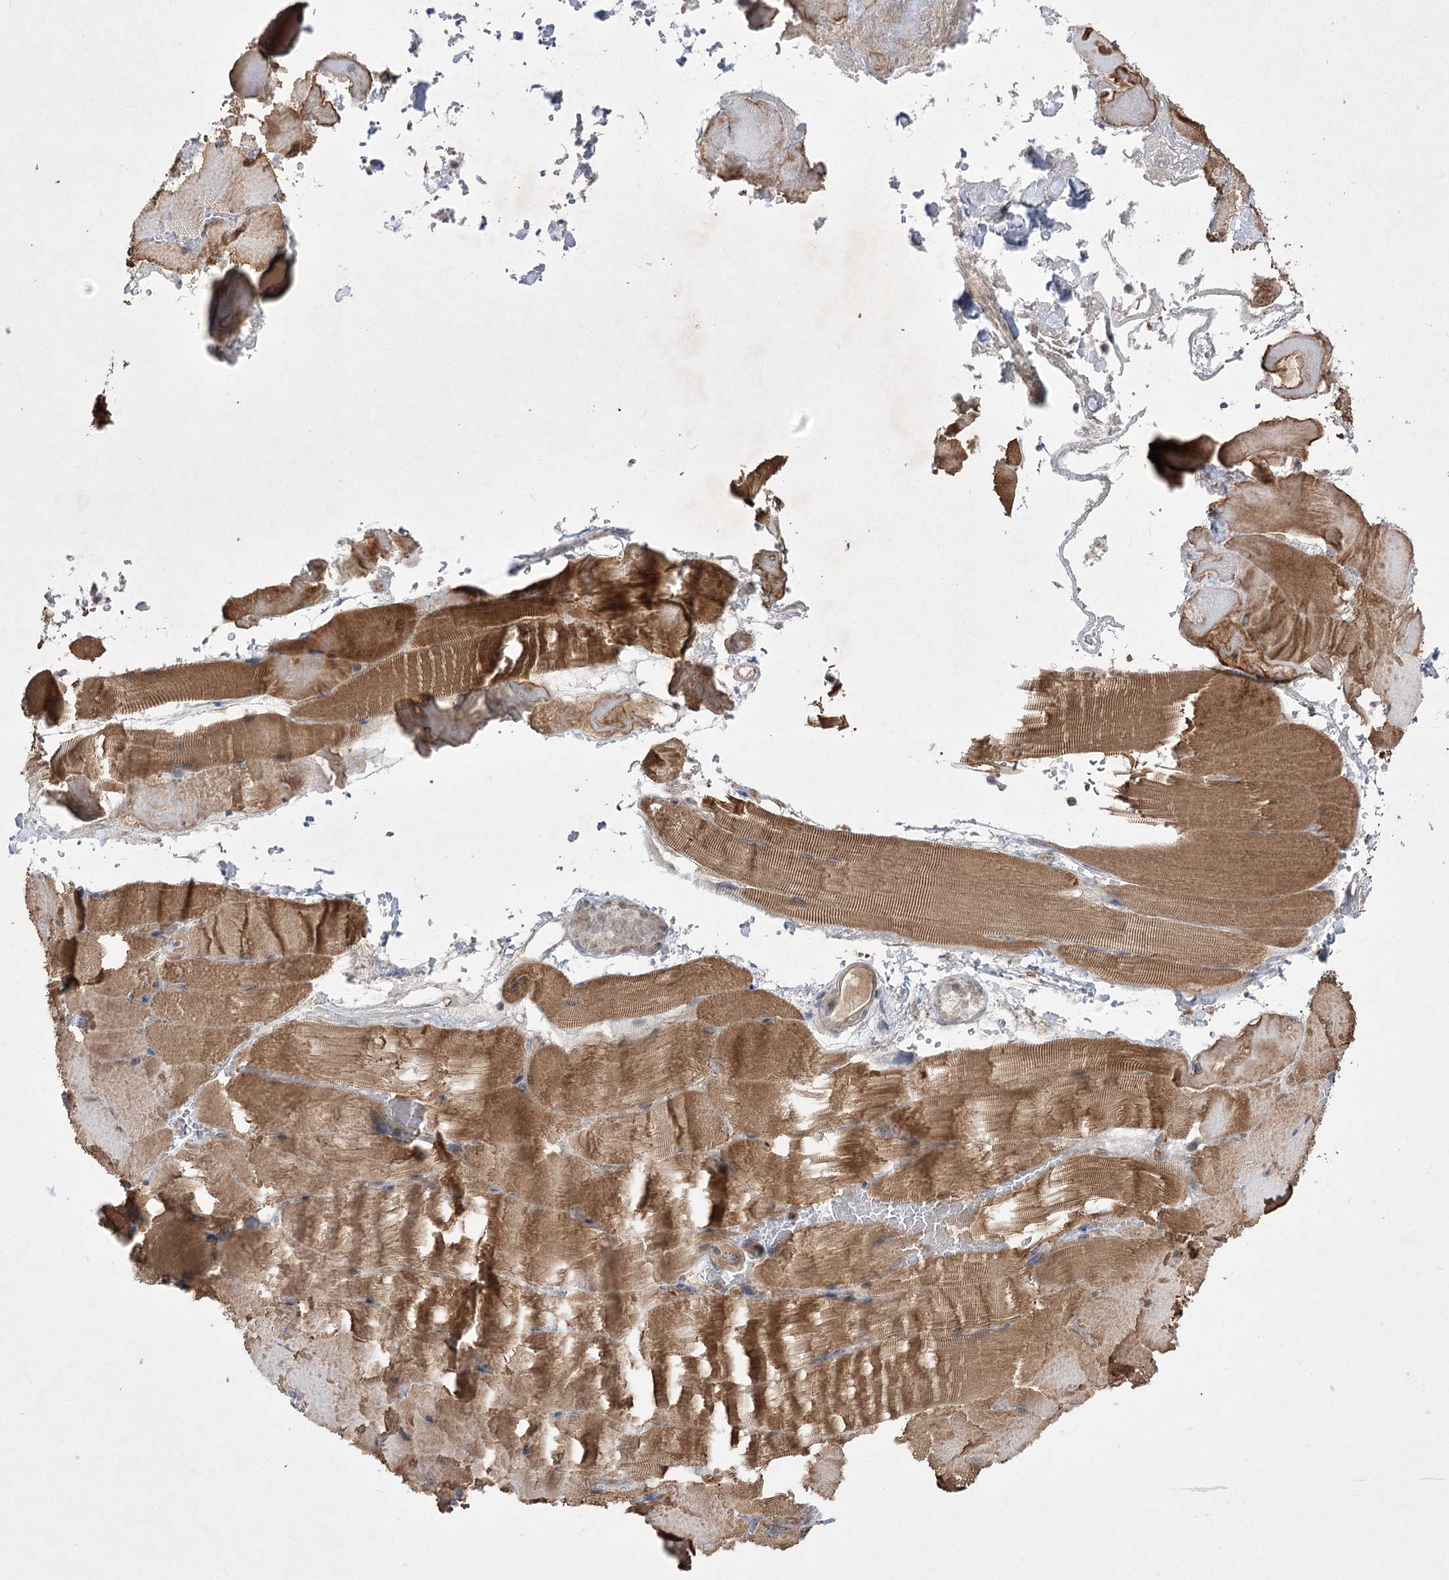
{"staining": {"intensity": "moderate", "quantity": ">75%", "location": "cytoplasmic/membranous"}, "tissue": "skeletal muscle", "cell_type": "Myocytes", "image_type": "normal", "snomed": [{"axis": "morphology", "description": "Normal tissue, NOS"}, {"axis": "topography", "description": "Skeletal muscle"}, {"axis": "topography", "description": "Parathyroid gland"}], "caption": "IHC image of benign skeletal muscle stained for a protein (brown), which displays medium levels of moderate cytoplasmic/membranous positivity in about >75% of myocytes.", "gene": "HELT", "patient": {"sex": "female", "age": 37}}